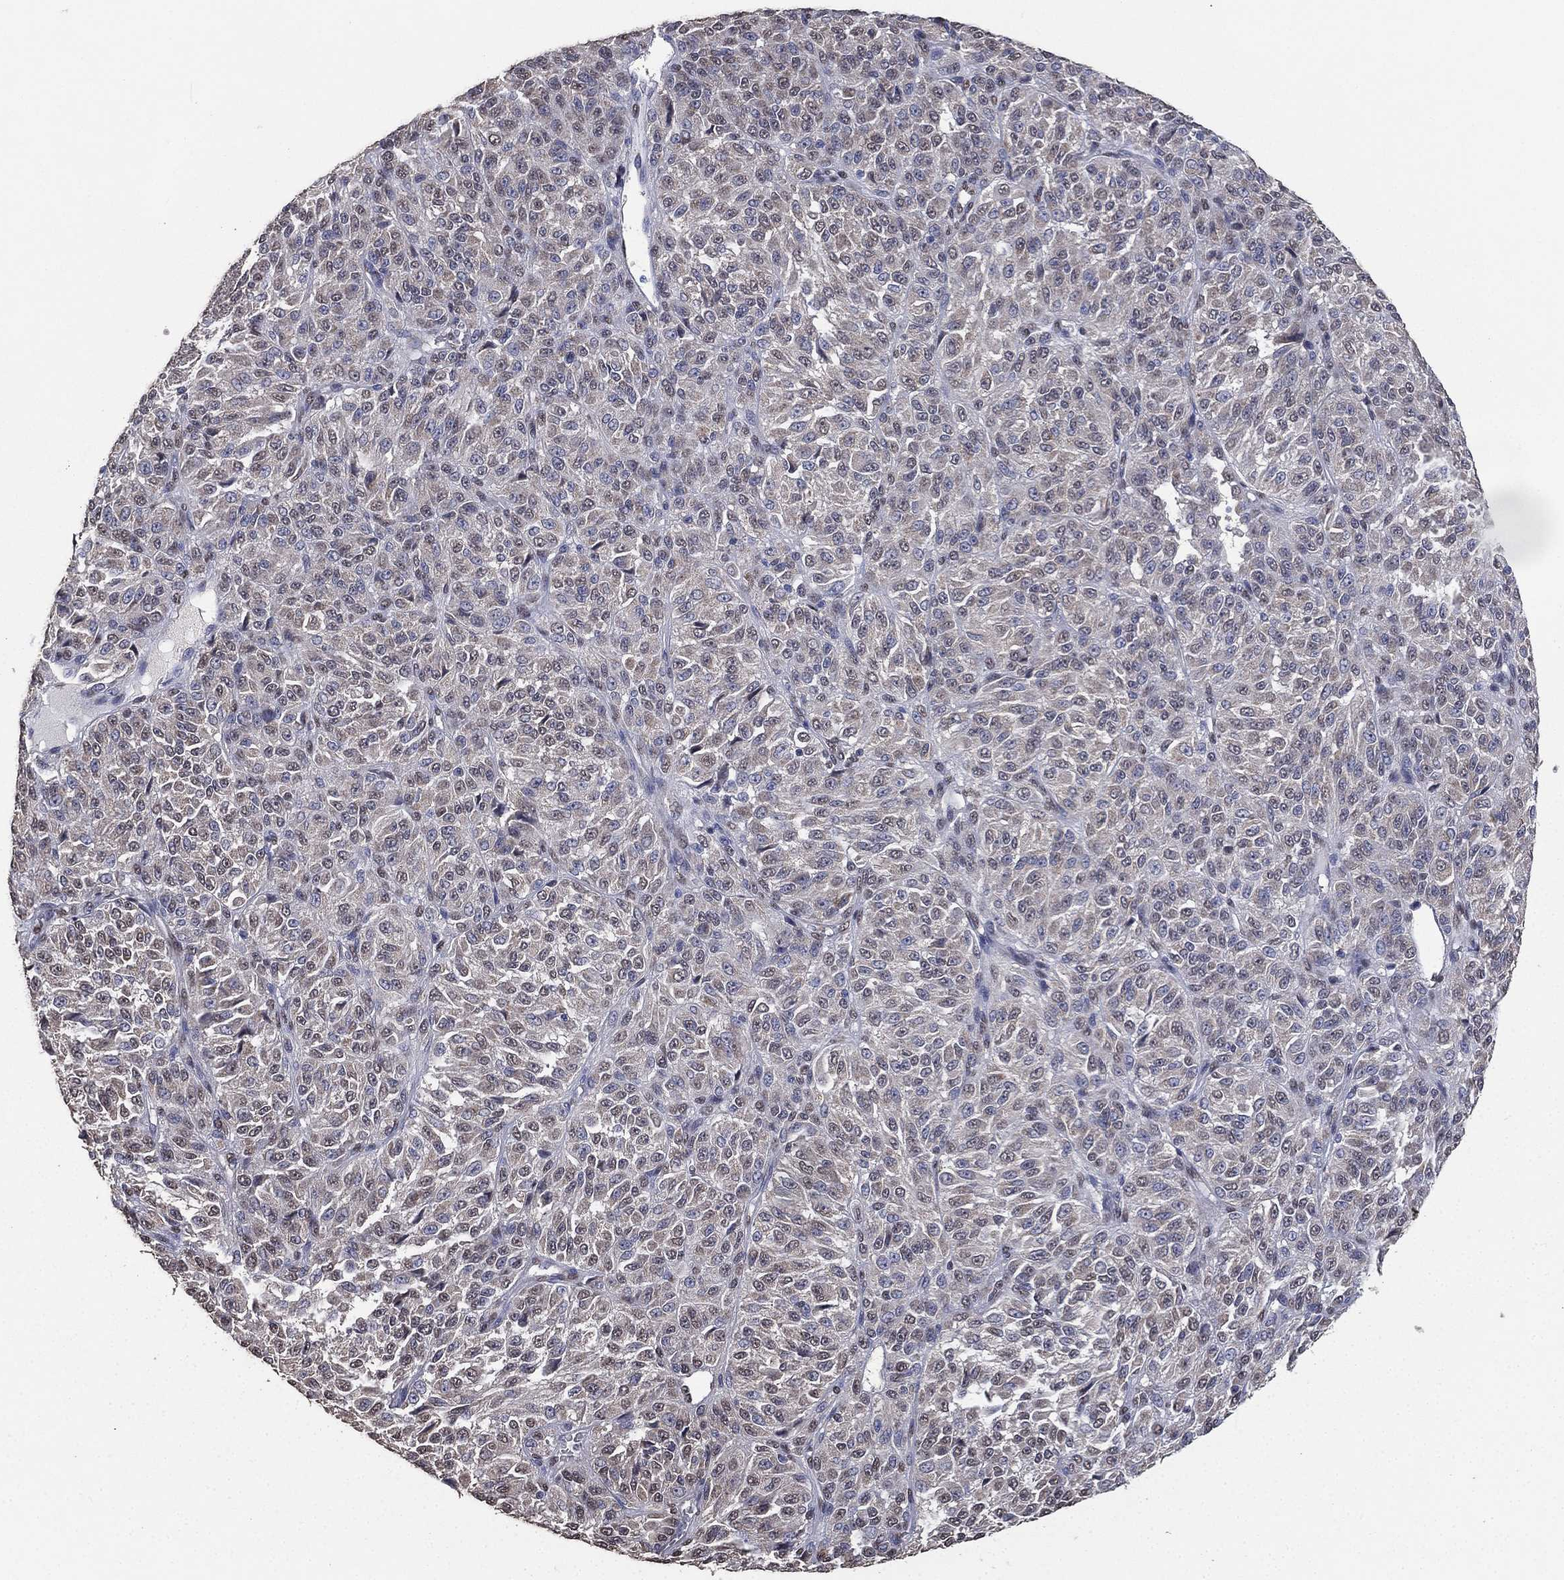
{"staining": {"intensity": "negative", "quantity": "none", "location": "none"}, "tissue": "melanoma", "cell_type": "Tumor cells", "image_type": "cancer", "snomed": [{"axis": "morphology", "description": "Malignant melanoma, Metastatic site"}, {"axis": "topography", "description": "Brain"}], "caption": "Protein analysis of melanoma exhibits no significant staining in tumor cells. (DAB (3,3'-diaminobenzidine) IHC with hematoxylin counter stain).", "gene": "ALDH7A1", "patient": {"sex": "female", "age": 56}}